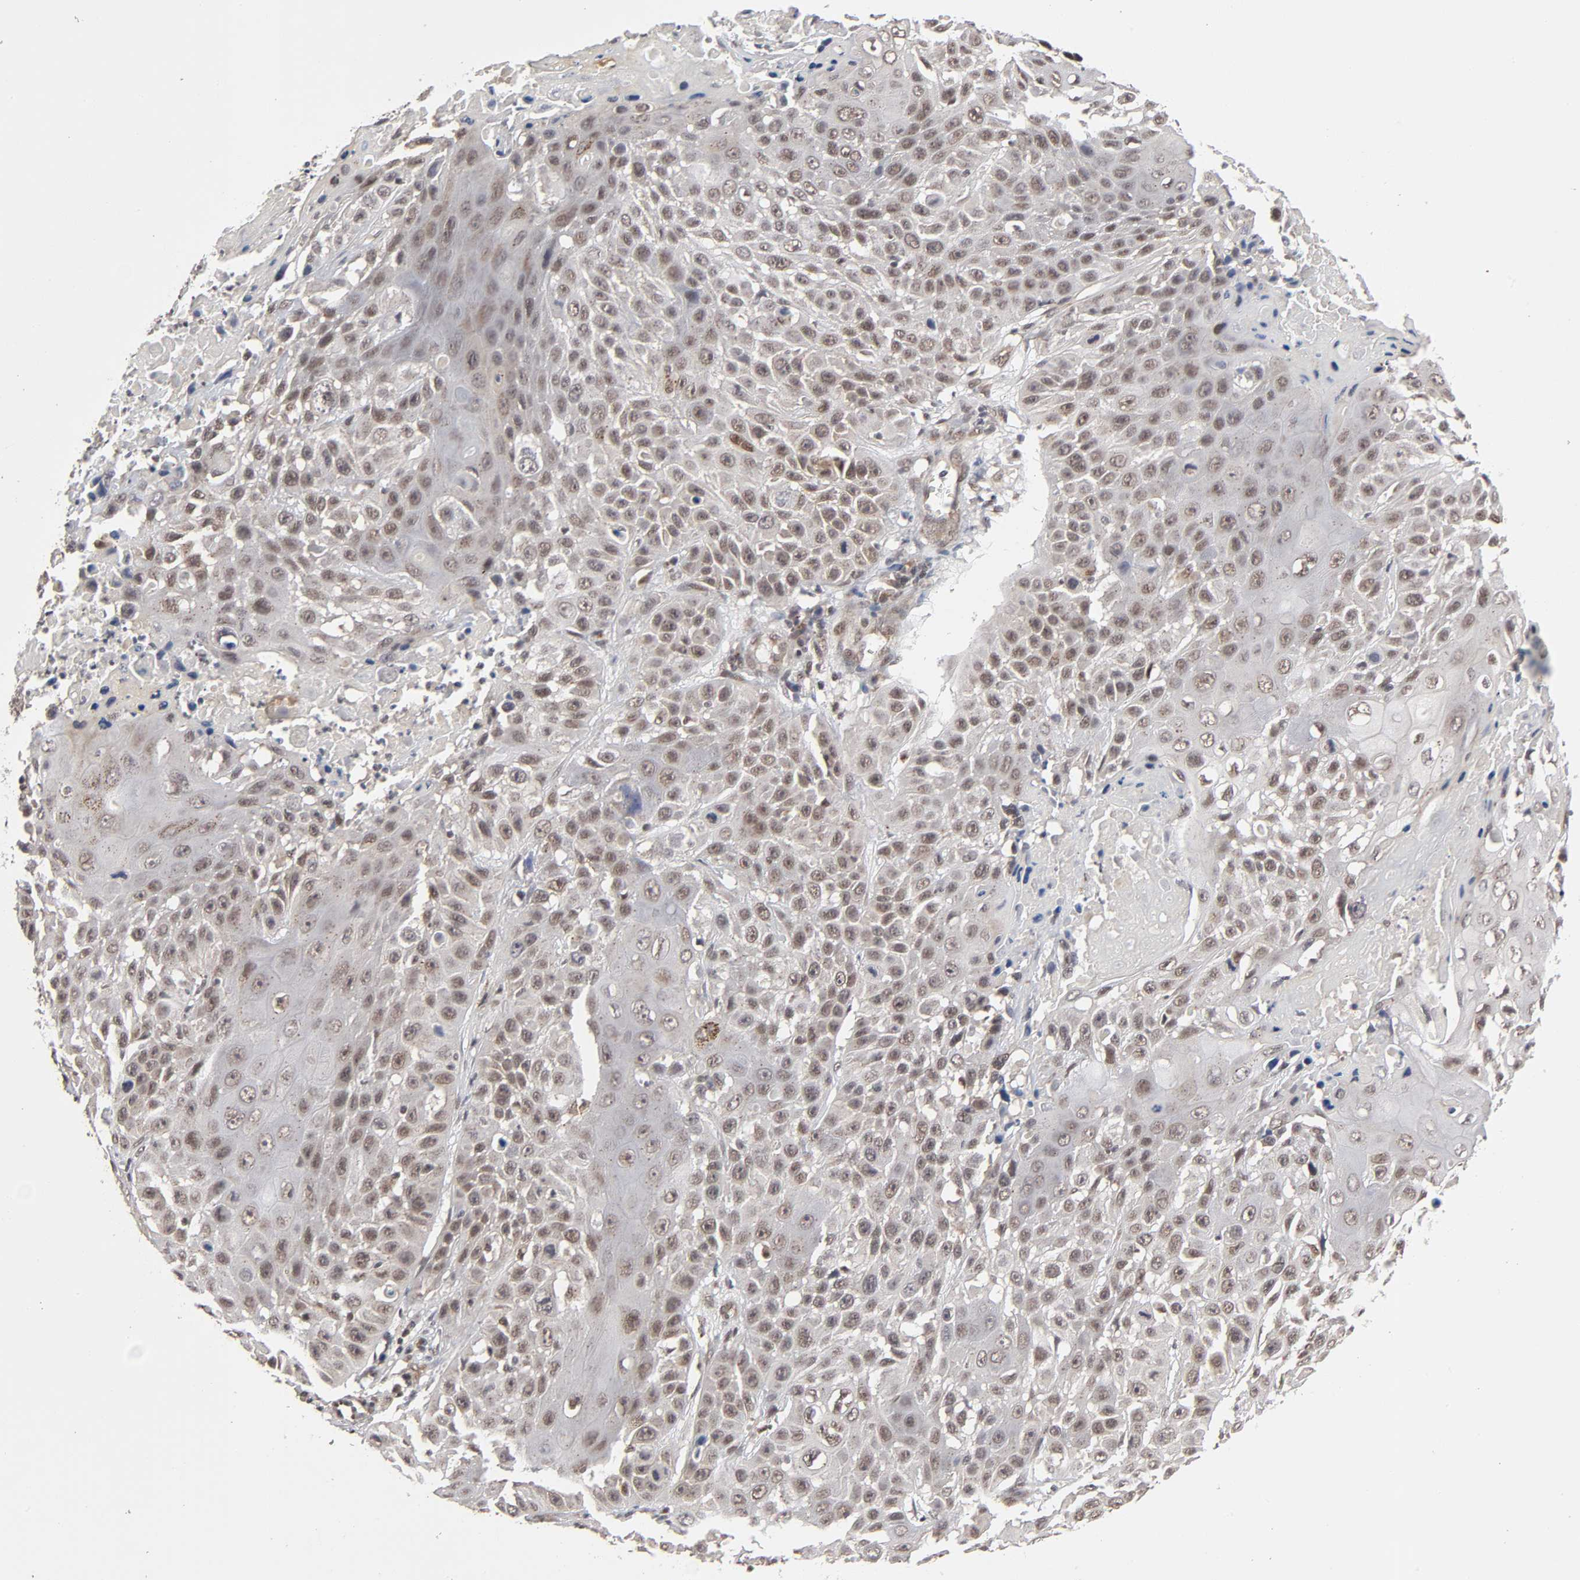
{"staining": {"intensity": "moderate", "quantity": ">75%", "location": "cytoplasmic/membranous,nuclear"}, "tissue": "cervical cancer", "cell_type": "Tumor cells", "image_type": "cancer", "snomed": [{"axis": "morphology", "description": "Squamous cell carcinoma, NOS"}, {"axis": "topography", "description": "Cervix"}], "caption": "The immunohistochemical stain highlights moderate cytoplasmic/membranous and nuclear positivity in tumor cells of squamous cell carcinoma (cervical) tissue. Using DAB (brown) and hematoxylin (blue) stains, captured at high magnification using brightfield microscopy.", "gene": "EP300", "patient": {"sex": "female", "age": 39}}